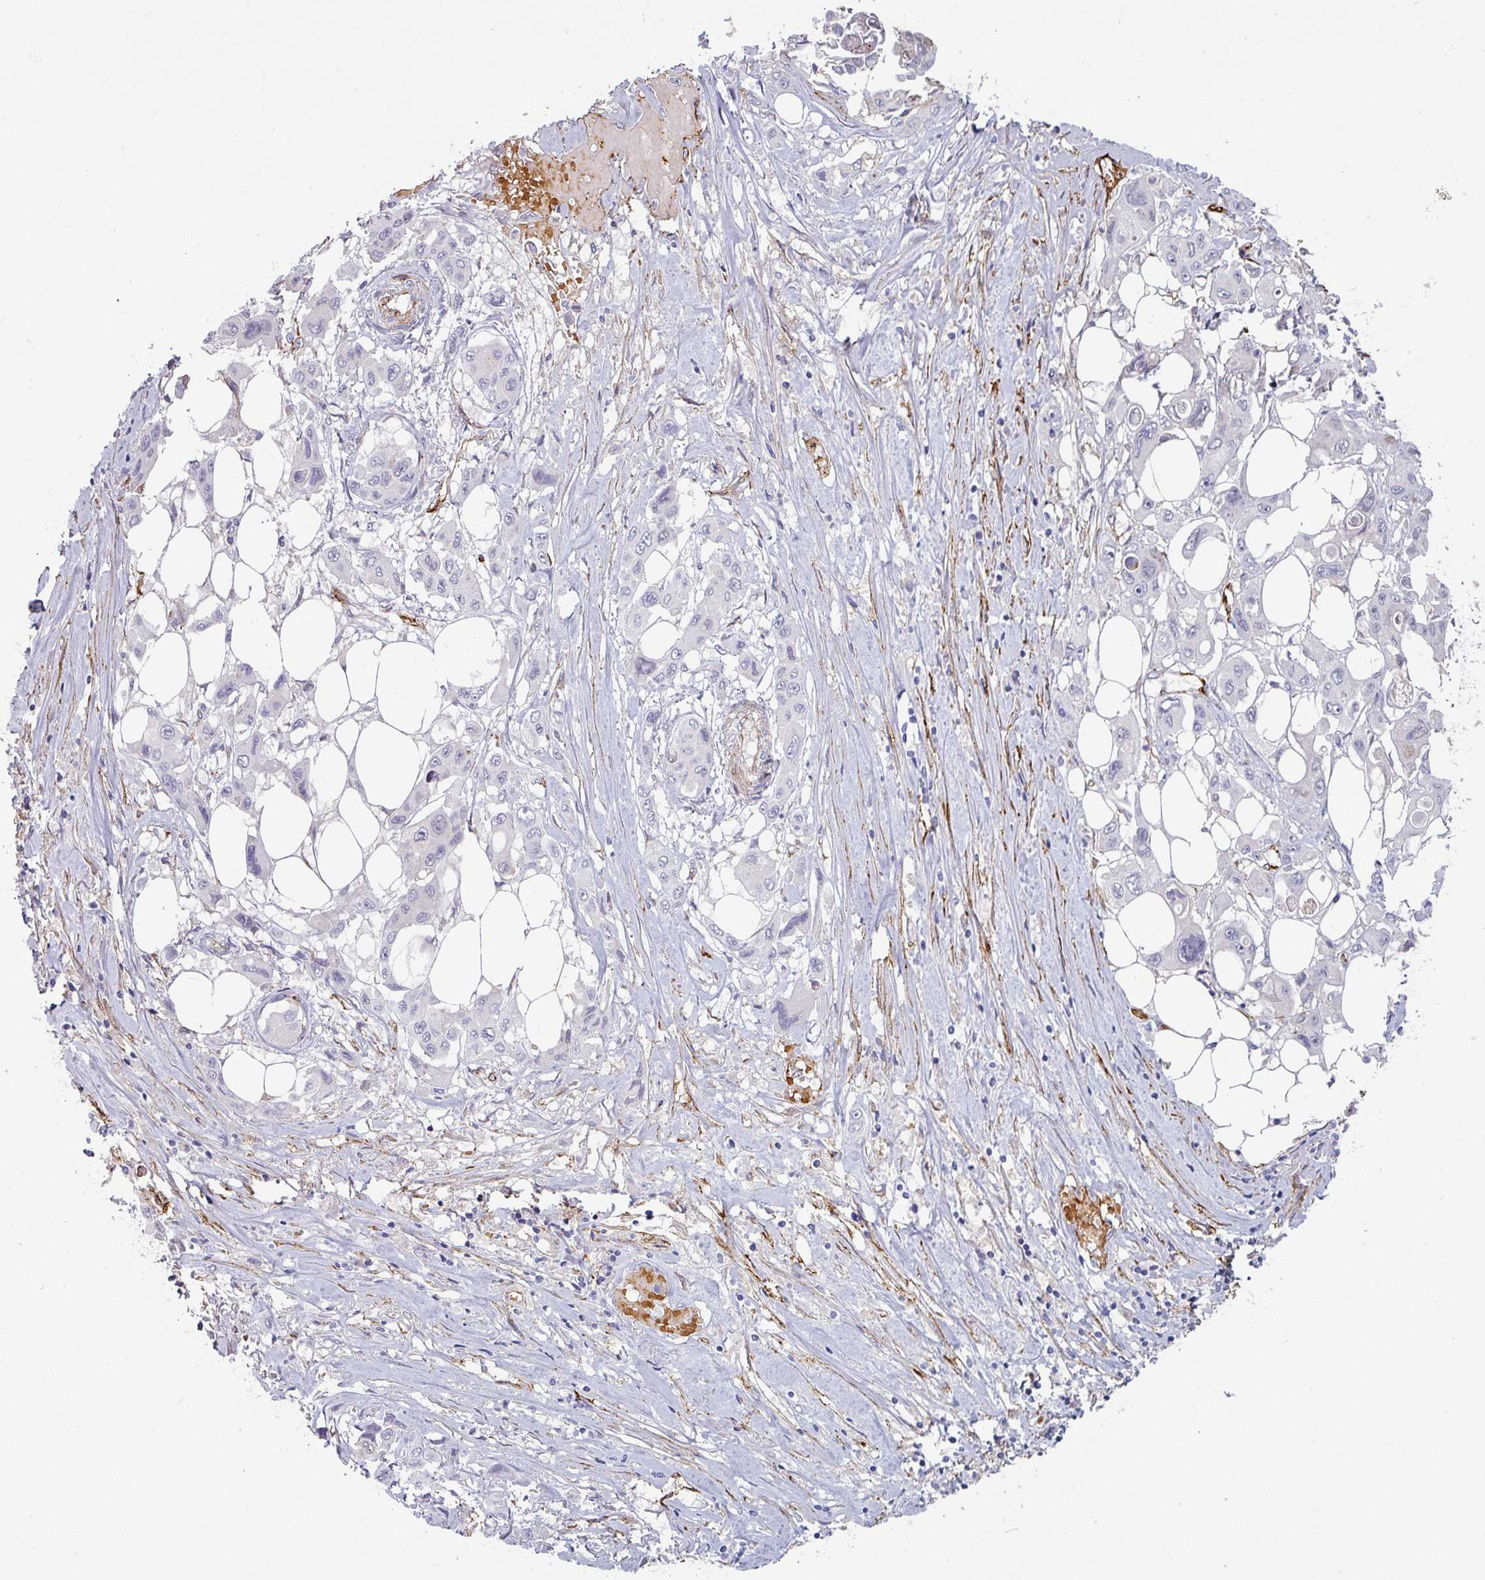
{"staining": {"intensity": "negative", "quantity": "none", "location": "none"}, "tissue": "pancreatic cancer", "cell_type": "Tumor cells", "image_type": "cancer", "snomed": [{"axis": "morphology", "description": "Adenocarcinoma, NOS"}, {"axis": "topography", "description": "Pancreas"}], "caption": "The immunohistochemistry micrograph has no significant expression in tumor cells of adenocarcinoma (pancreatic) tissue. (DAB immunohistochemistry, high magnification).", "gene": "PRODH2", "patient": {"sex": "male", "age": 92}}